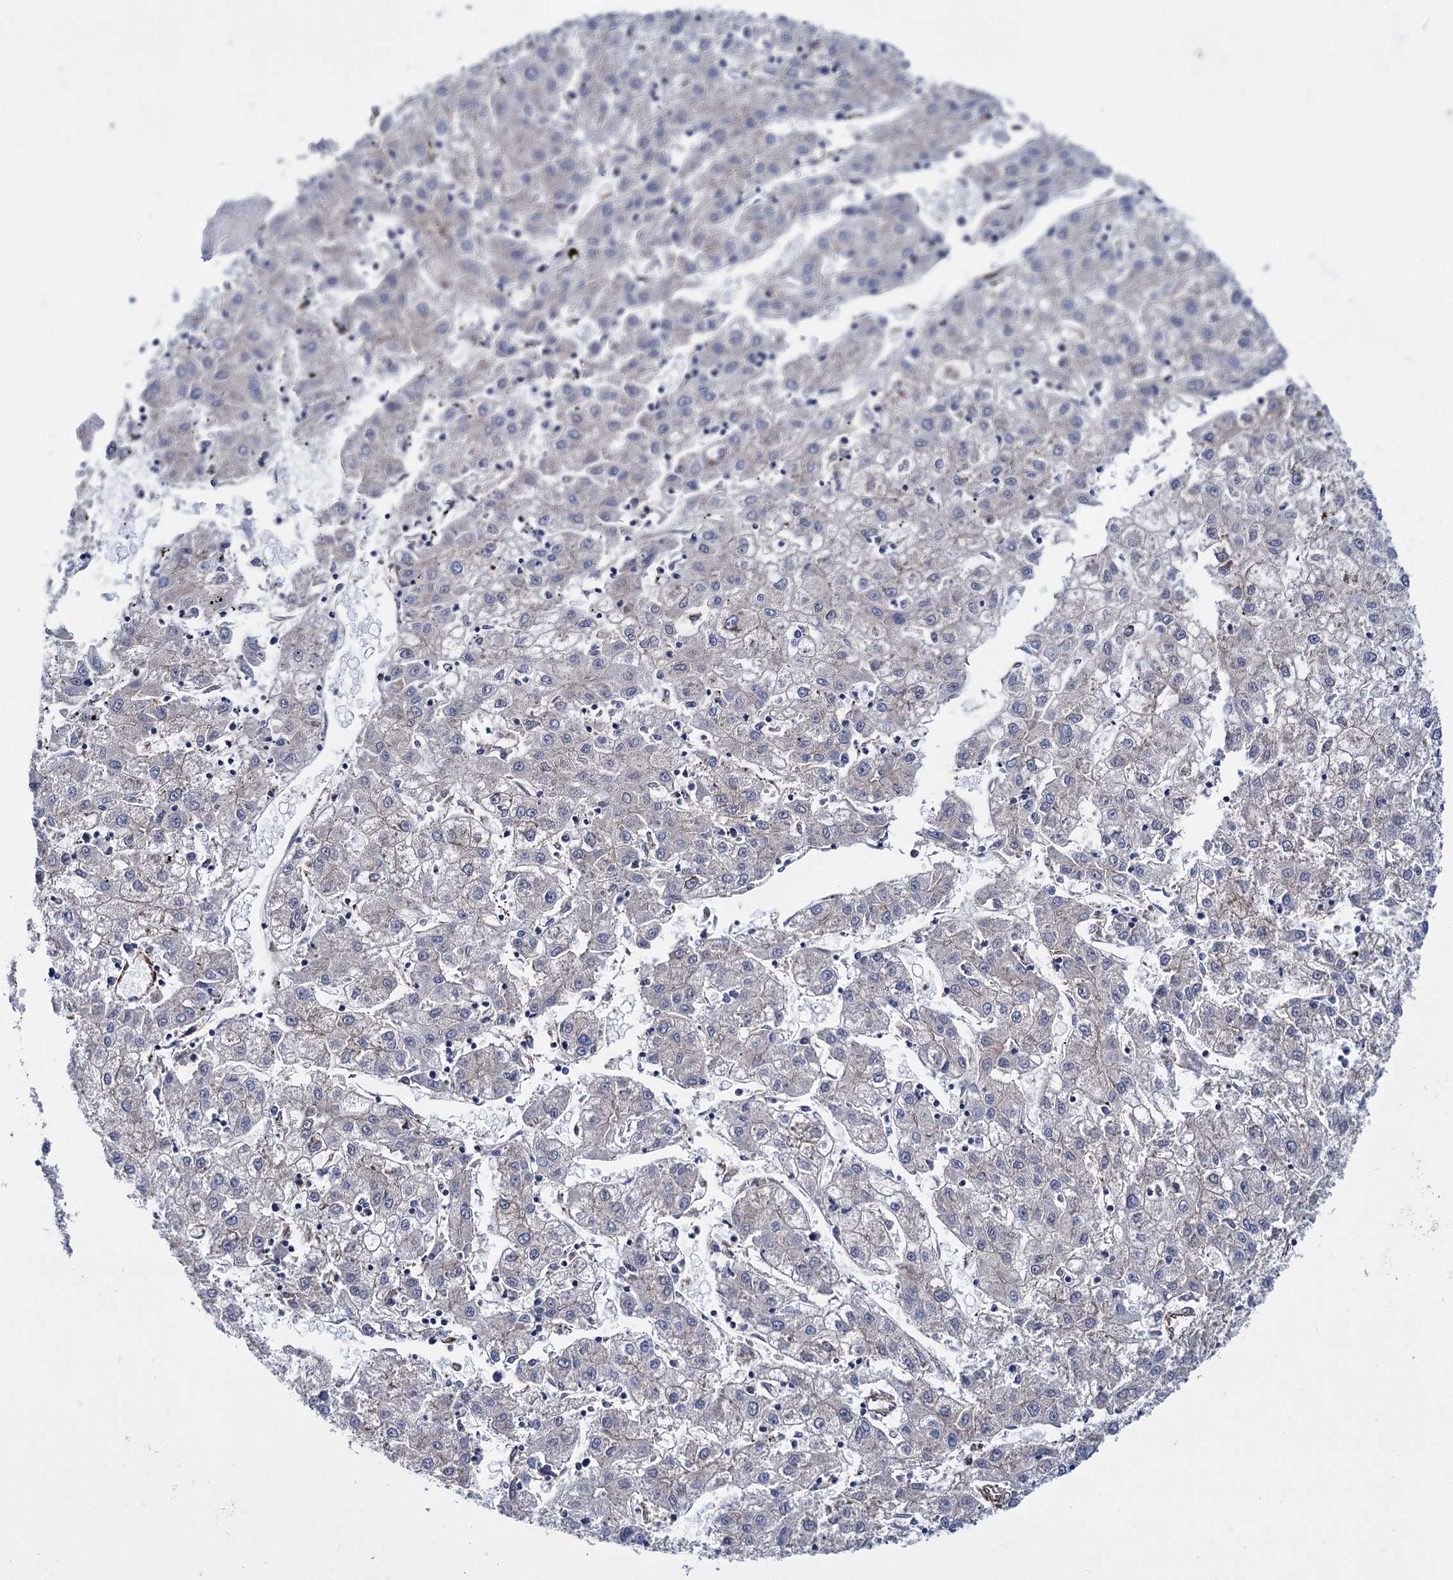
{"staining": {"intensity": "negative", "quantity": "none", "location": "none"}, "tissue": "liver cancer", "cell_type": "Tumor cells", "image_type": "cancer", "snomed": [{"axis": "morphology", "description": "Carcinoma, Hepatocellular, NOS"}, {"axis": "topography", "description": "Liver"}], "caption": "This is an immunohistochemistry (IHC) histopathology image of human liver hepatocellular carcinoma. There is no positivity in tumor cells.", "gene": "TRIM55", "patient": {"sex": "male", "age": 72}}